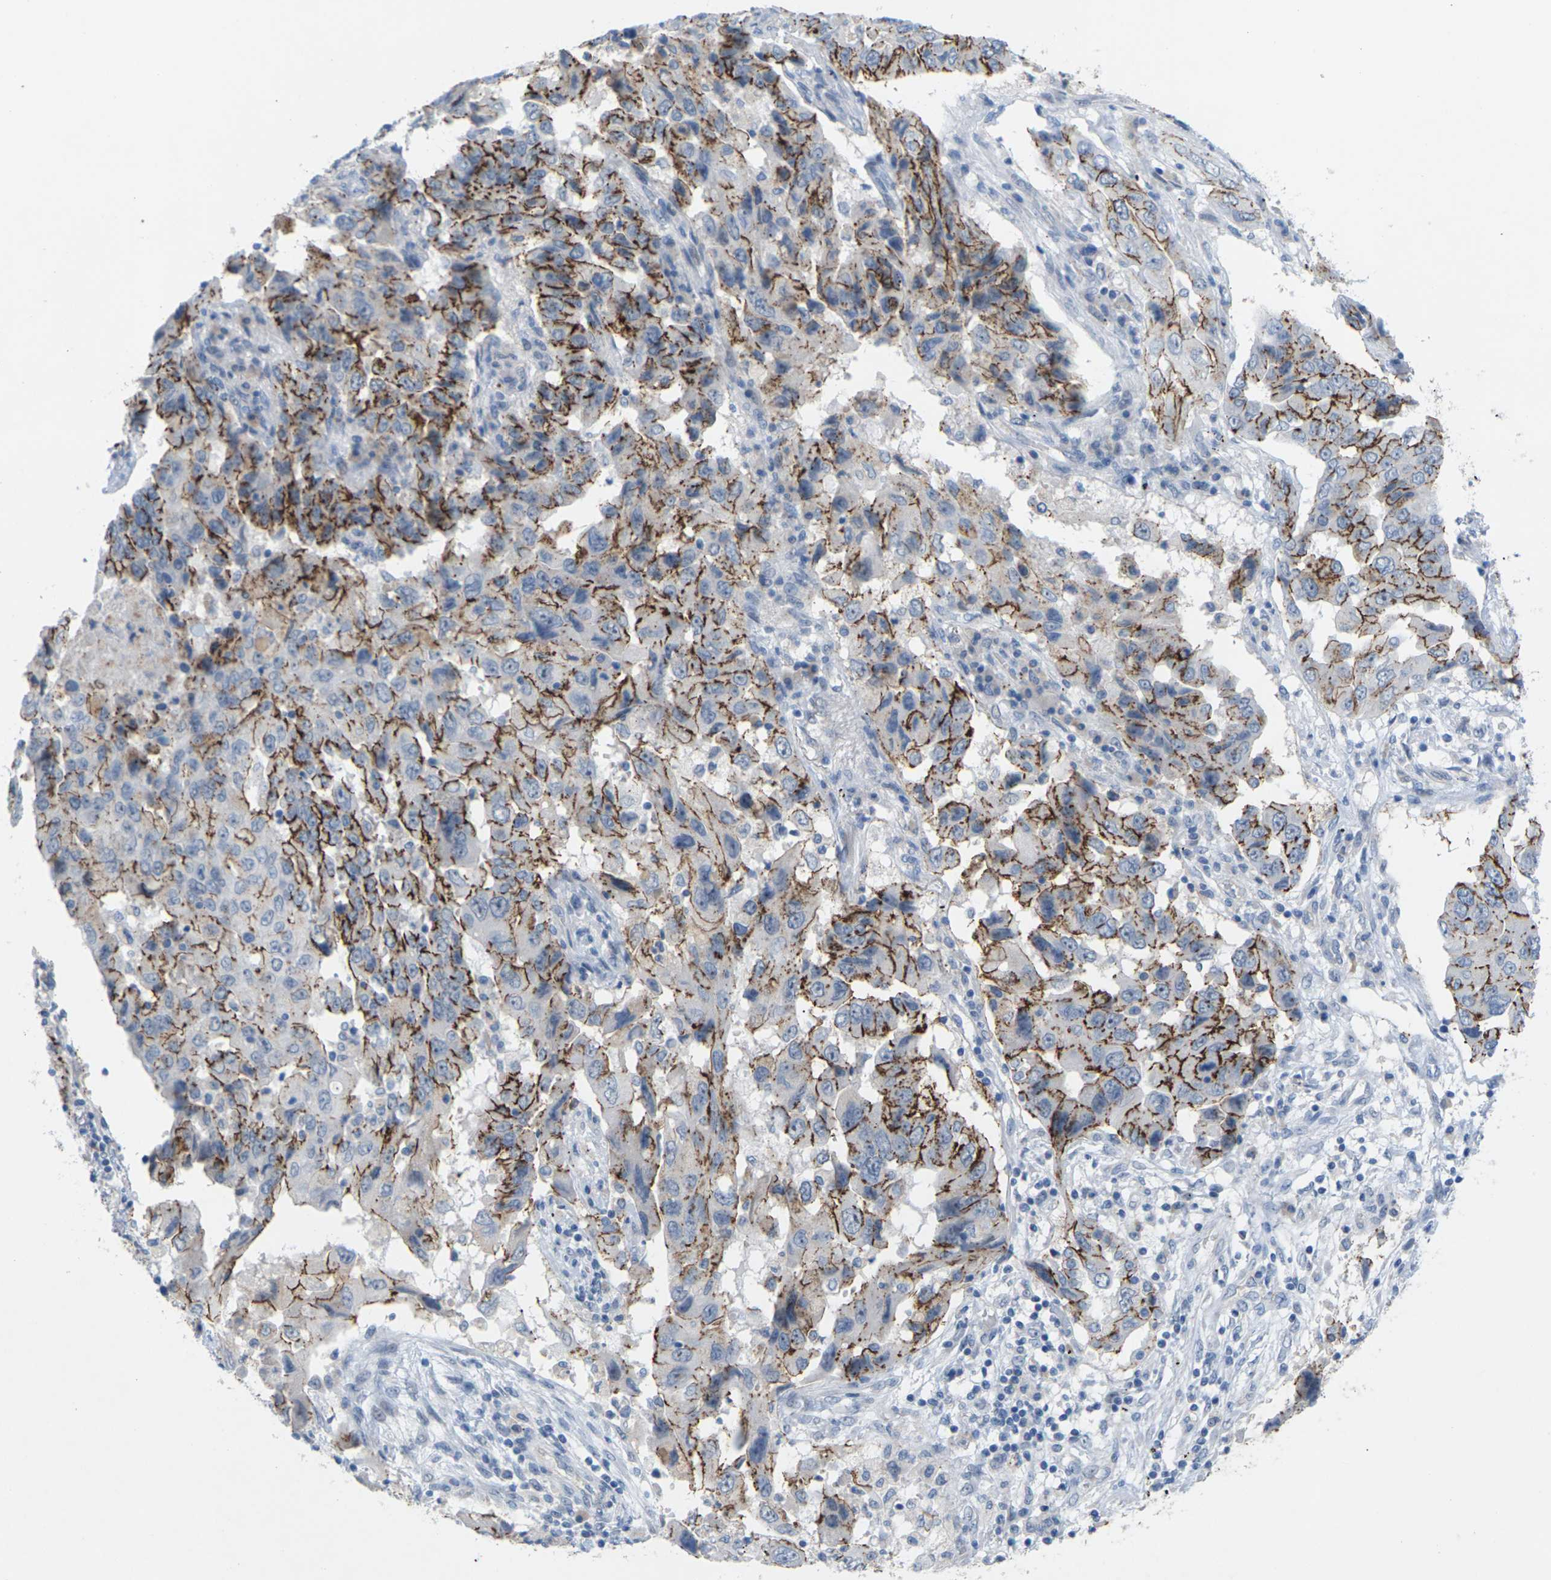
{"staining": {"intensity": "strong", "quantity": ">75%", "location": "cytoplasmic/membranous"}, "tissue": "lung cancer", "cell_type": "Tumor cells", "image_type": "cancer", "snomed": [{"axis": "morphology", "description": "Adenocarcinoma, NOS"}, {"axis": "topography", "description": "Lung"}], "caption": "The micrograph demonstrates a brown stain indicating the presence of a protein in the cytoplasmic/membranous of tumor cells in lung cancer.", "gene": "CLDN3", "patient": {"sex": "female", "age": 65}}